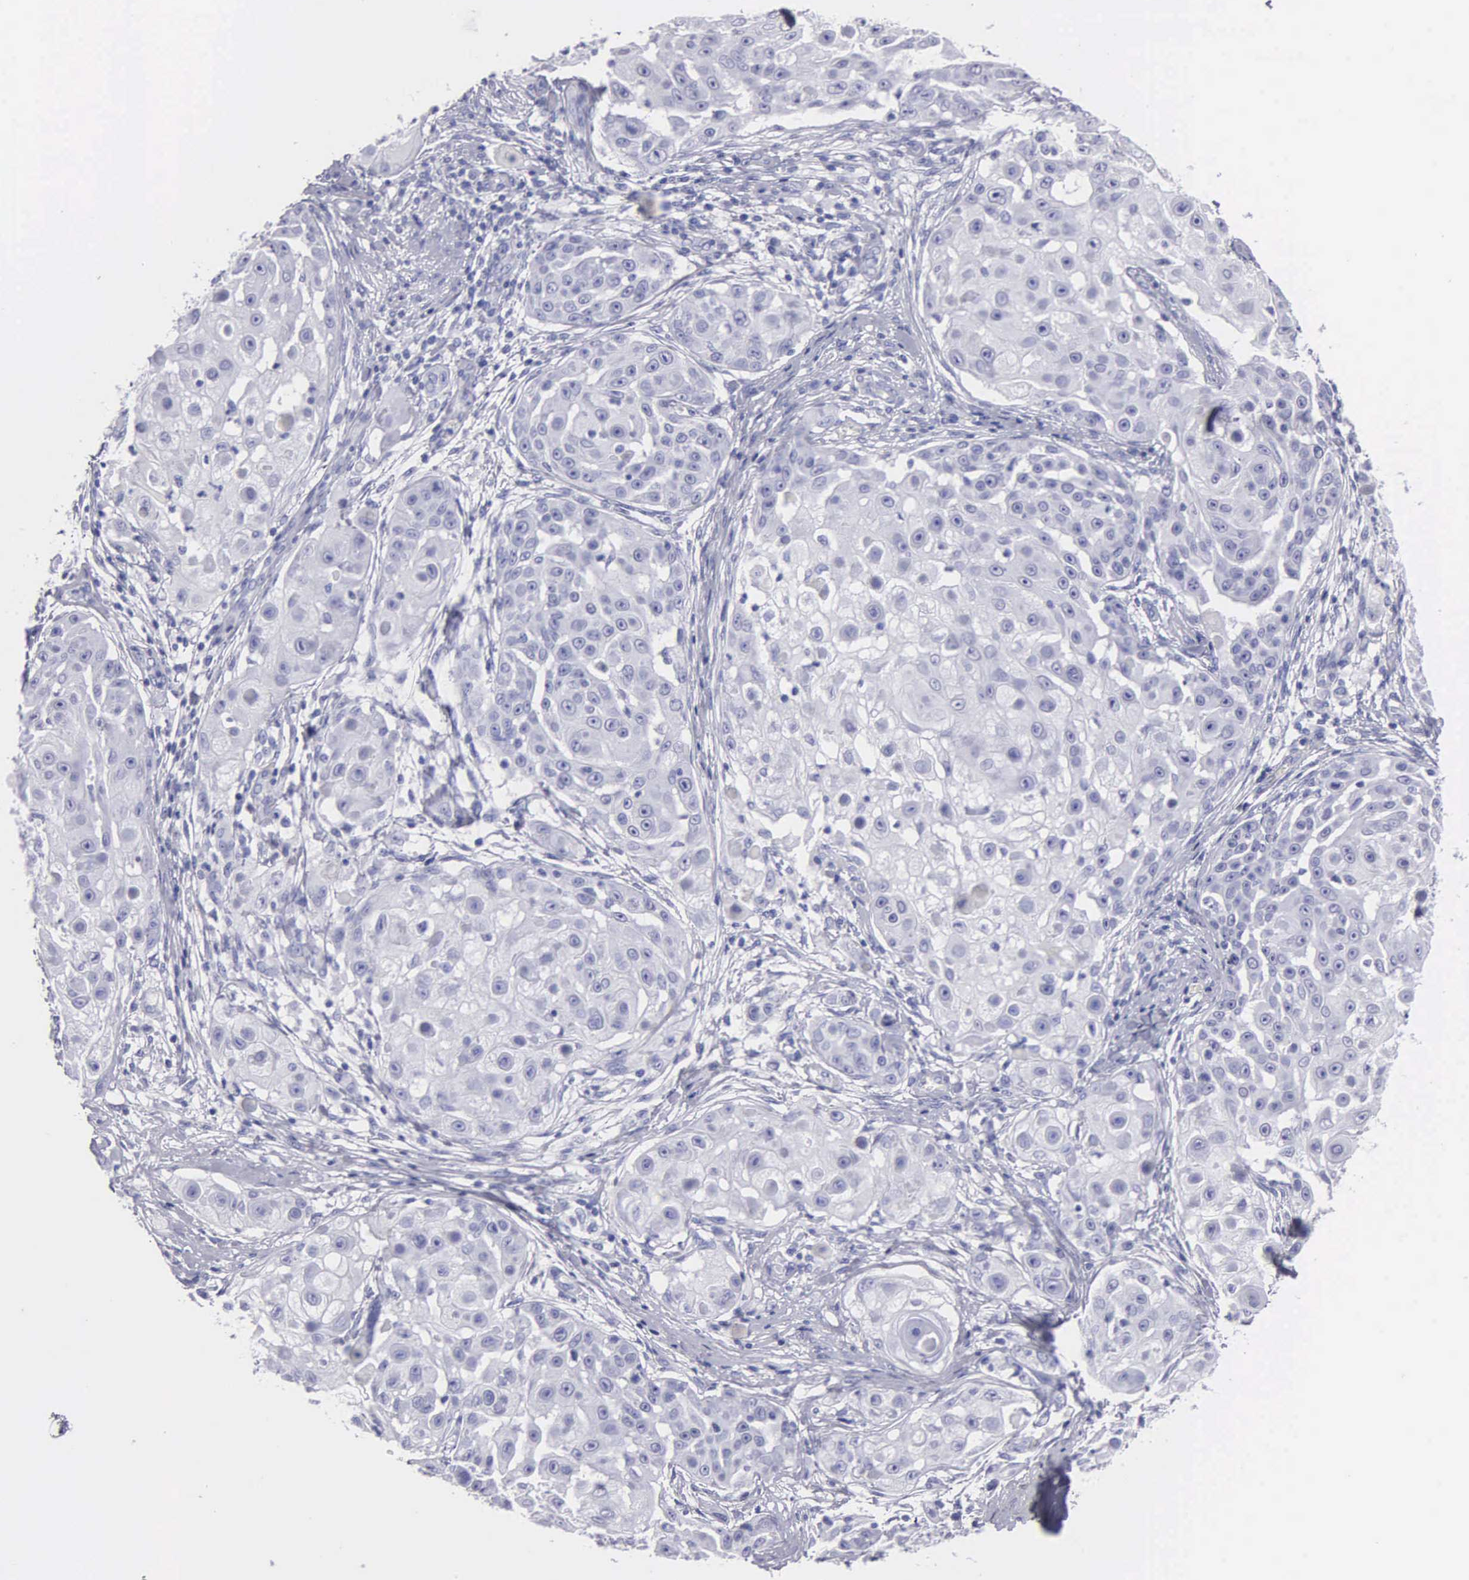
{"staining": {"intensity": "negative", "quantity": "none", "location": "none"}, "tissue": "skin cancer", "cell_type": "Tumor cells", "image_type": "cancer", "snomed": [{"axis": "morphology", "description": "Squamous cell carcinoma, NOS"}, {"axis": "topography", "description": "Skin"}], "caption": "Human skin squamous cell carcinoma stained for a protein using IHC reveals no expression in tumor cells.", "gene": "FBLN5", "patient": {"sex": "female", "age": 57}}